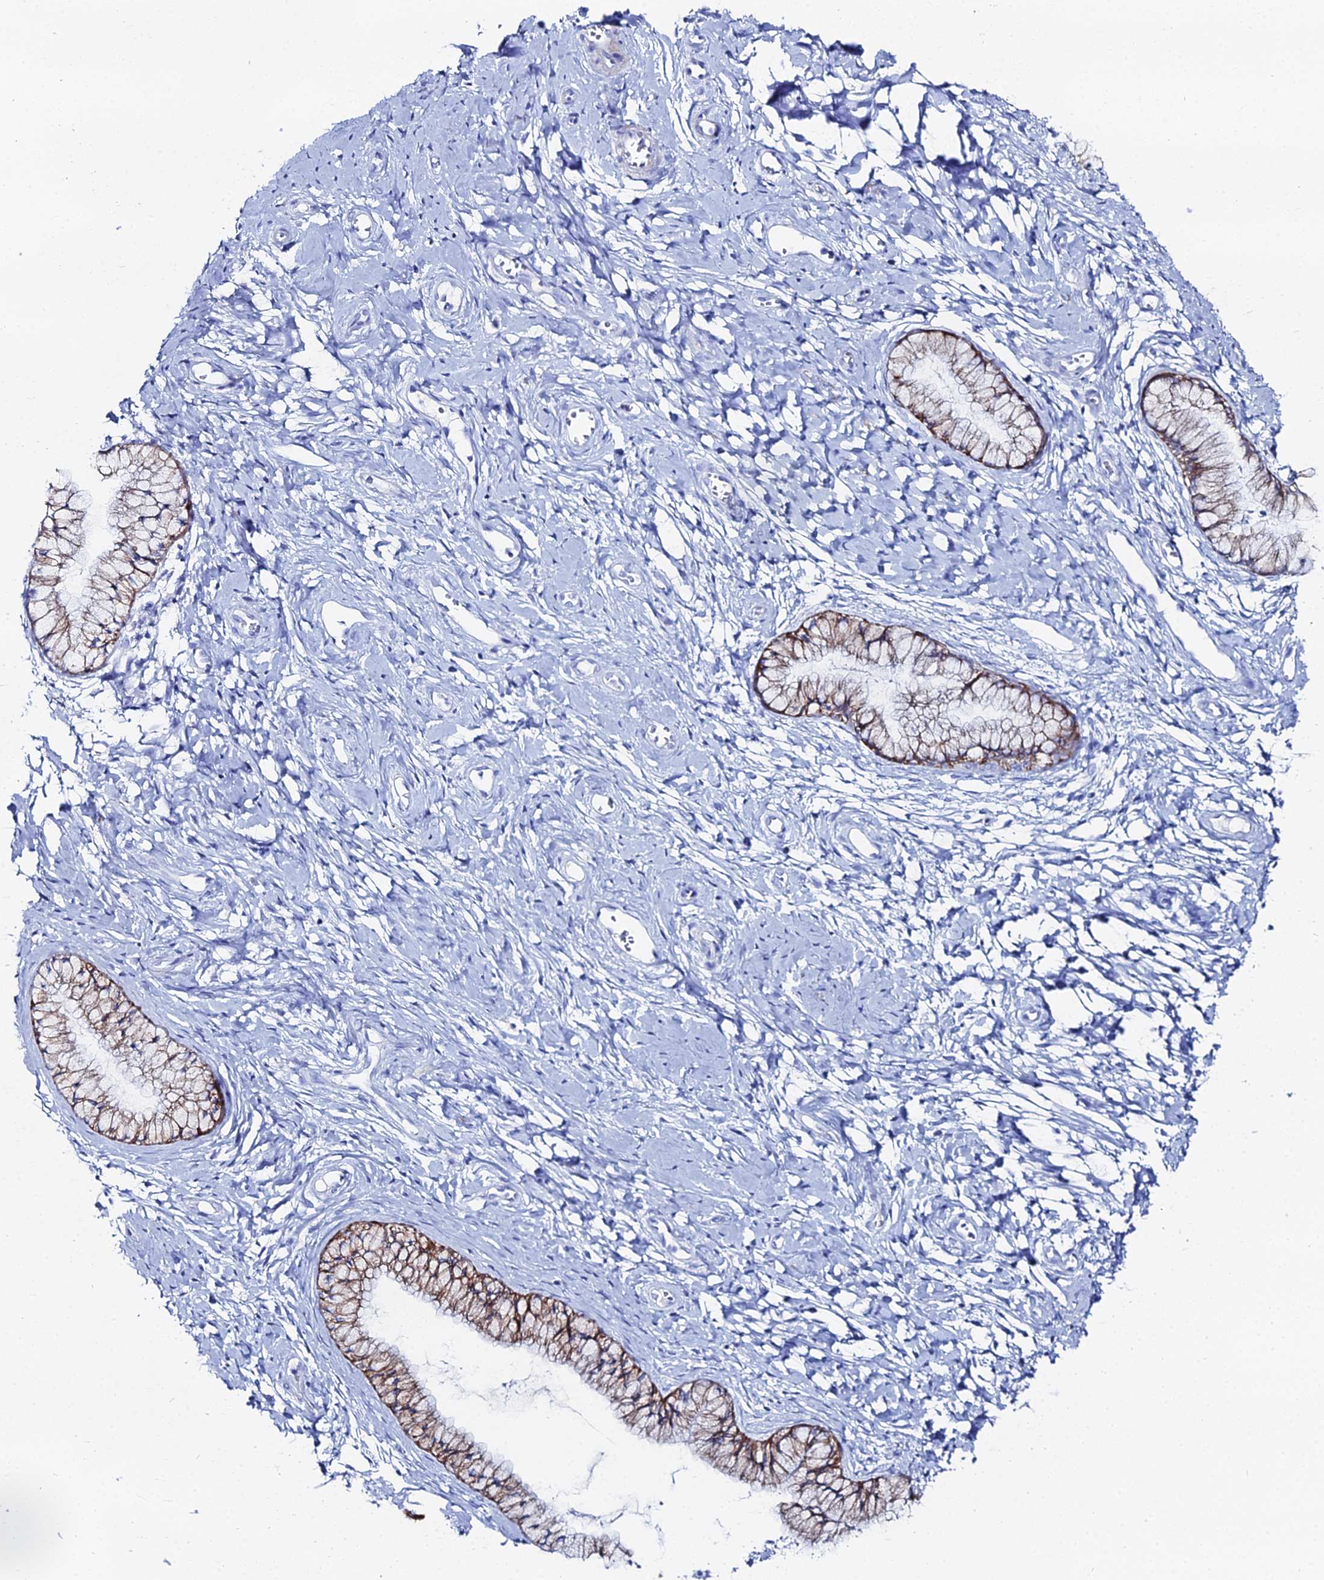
{"staining": {"intensity": "moderate", "quantity": ">75%", "location": "cytoplasmic/membranous"}, "tissue": "cervix", "cell_type": "Glandular cells", "image_type": "normal", "snomed": [{"axis": "morphology", "description": "Normal tissue, NOS"}, {"axis": "topography", "description": "Cervix"}], "caption": "The micrograph reveals a brown stain indicating the presence of a protein in the cytoplasmic/membranous of glandular cells in cervix.", "gene": "DHX34", "patient": {"sex": "female", "age": 42}}